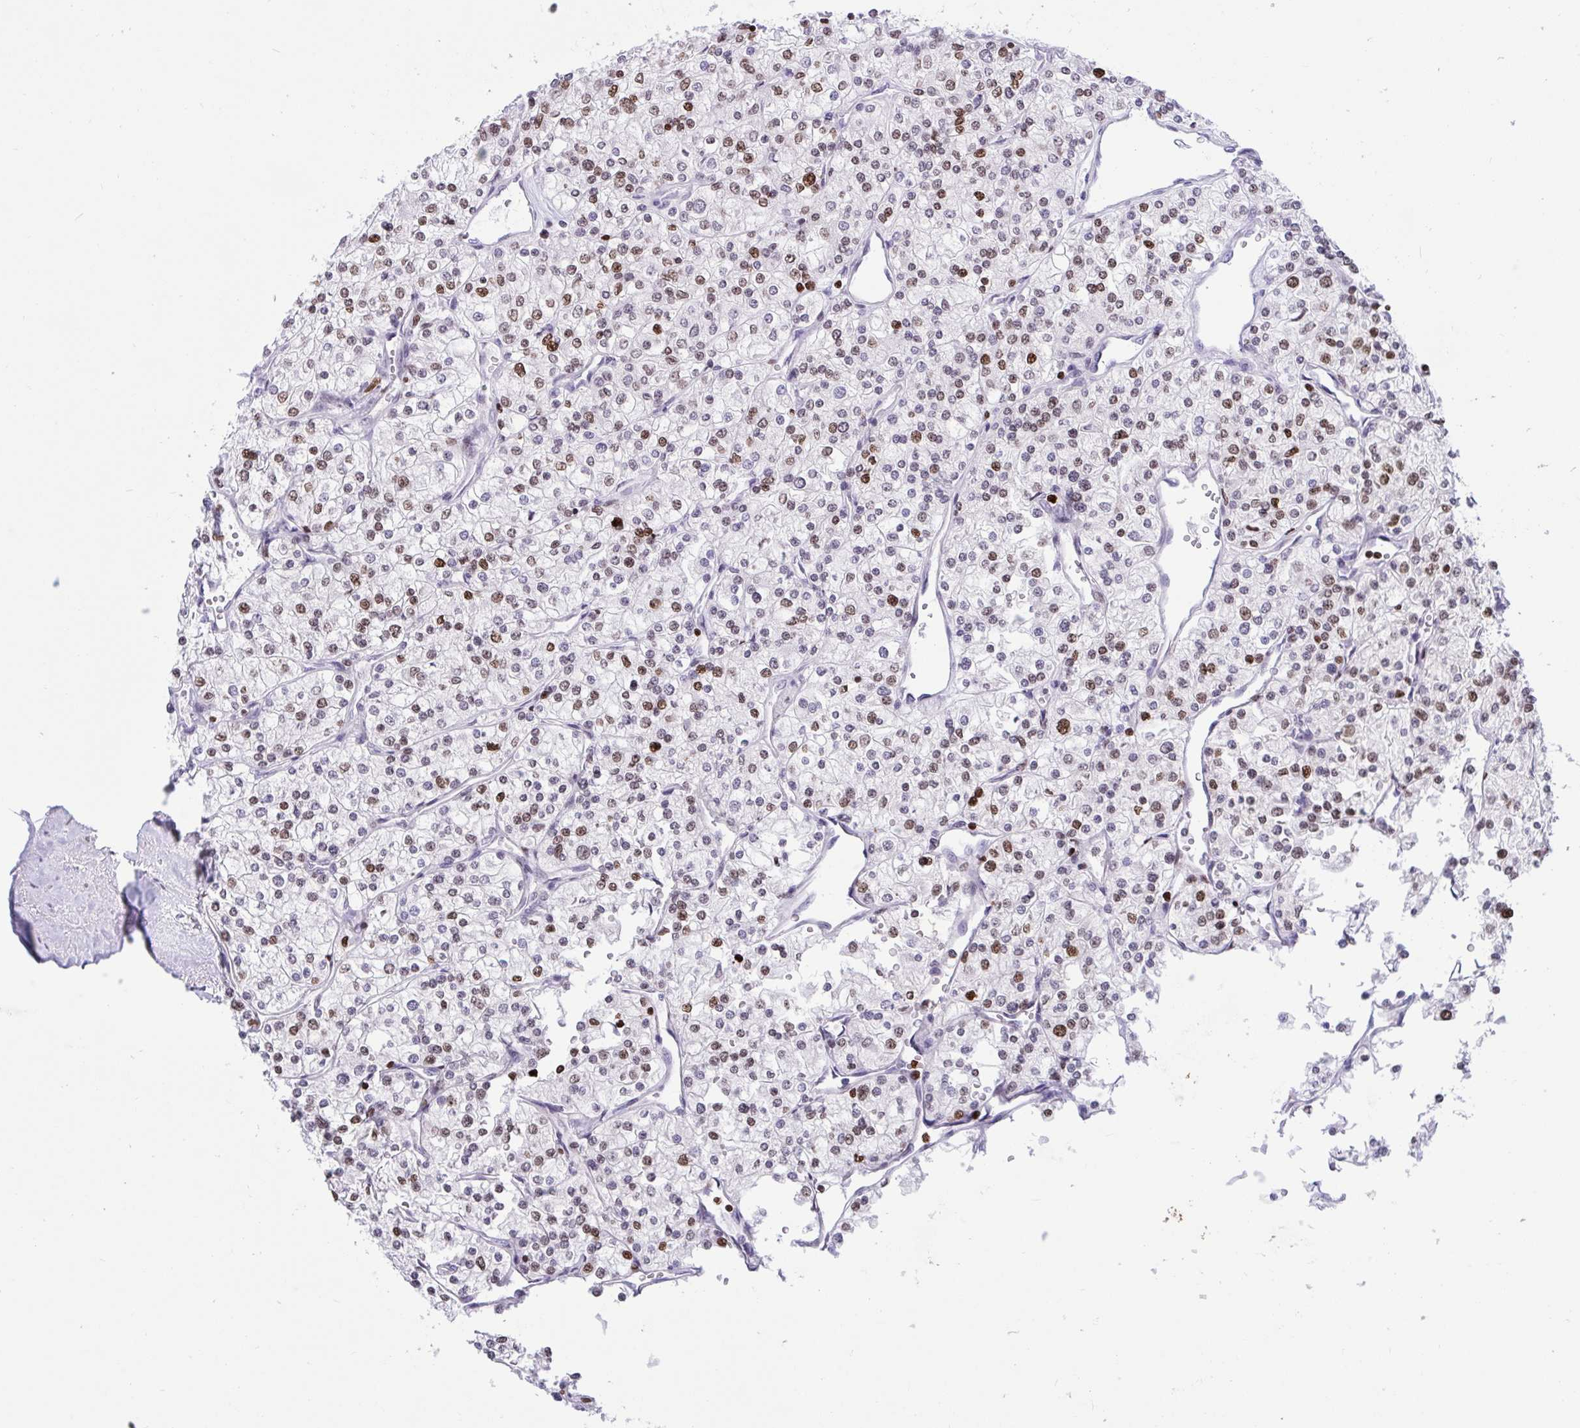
{"staining": {"intensity": "weak", "quantity": "25%-75%", "location": "nuclear"}, "tissue": "renal cancer", "cell_type": "Tumor cells", "image_type": "cancer", "snomed": [{"axis": "morphology", "description": "Adenocarcinoma, NOS"}, {"axis": "topography", "description": "Kidney"}], "caption": "Human renal cancer (adenocarcinoma) stained for a protein (brown) demonstrates weak nuclear positive expression in about 25%-75% of tumor cells.", "gene": "HMGB2", "patient": {"sex": "male", "age": 80}}